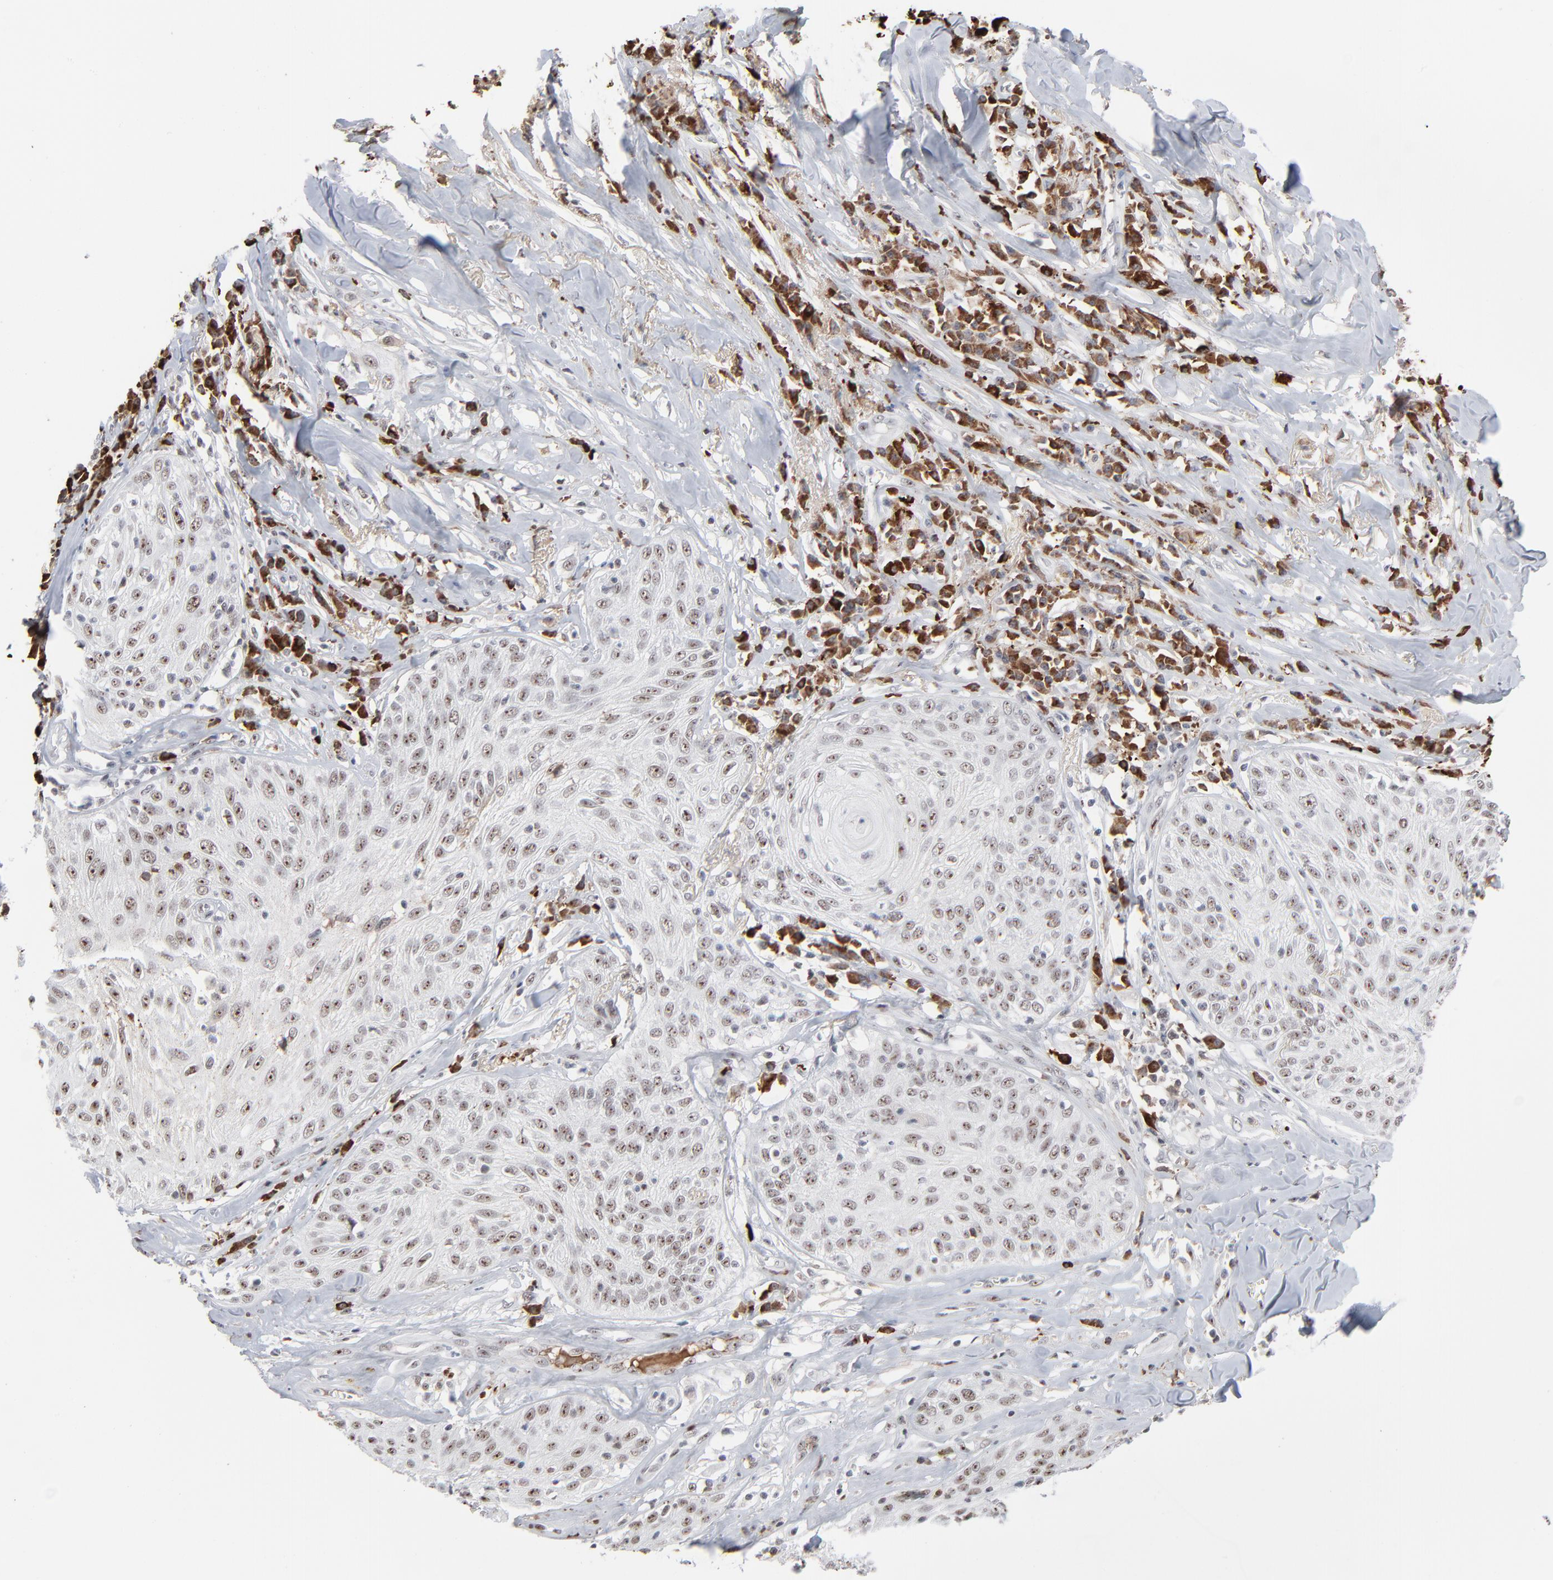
{"staining": {"intensity": "moderate", "quantity": ">75%", "location": "nuclear"}, "tissue": "skin cancer", "cell_type": "Tumor cells", "image_type": "cancer", "snomed": [{"axis": "morphology", "description": "Squamous cell carcinoma, NOS"}, {"axis": "topography", "description": "Skin"}], "caption": "Immunohistochemical staining of human skin cancer (squamous cell carcinoma) shows moderate nuclear protein positivity in about >75% of tumor cells.", "gene": "MPHOSPH6", "patient": {"sex": "male", "age": 65}}